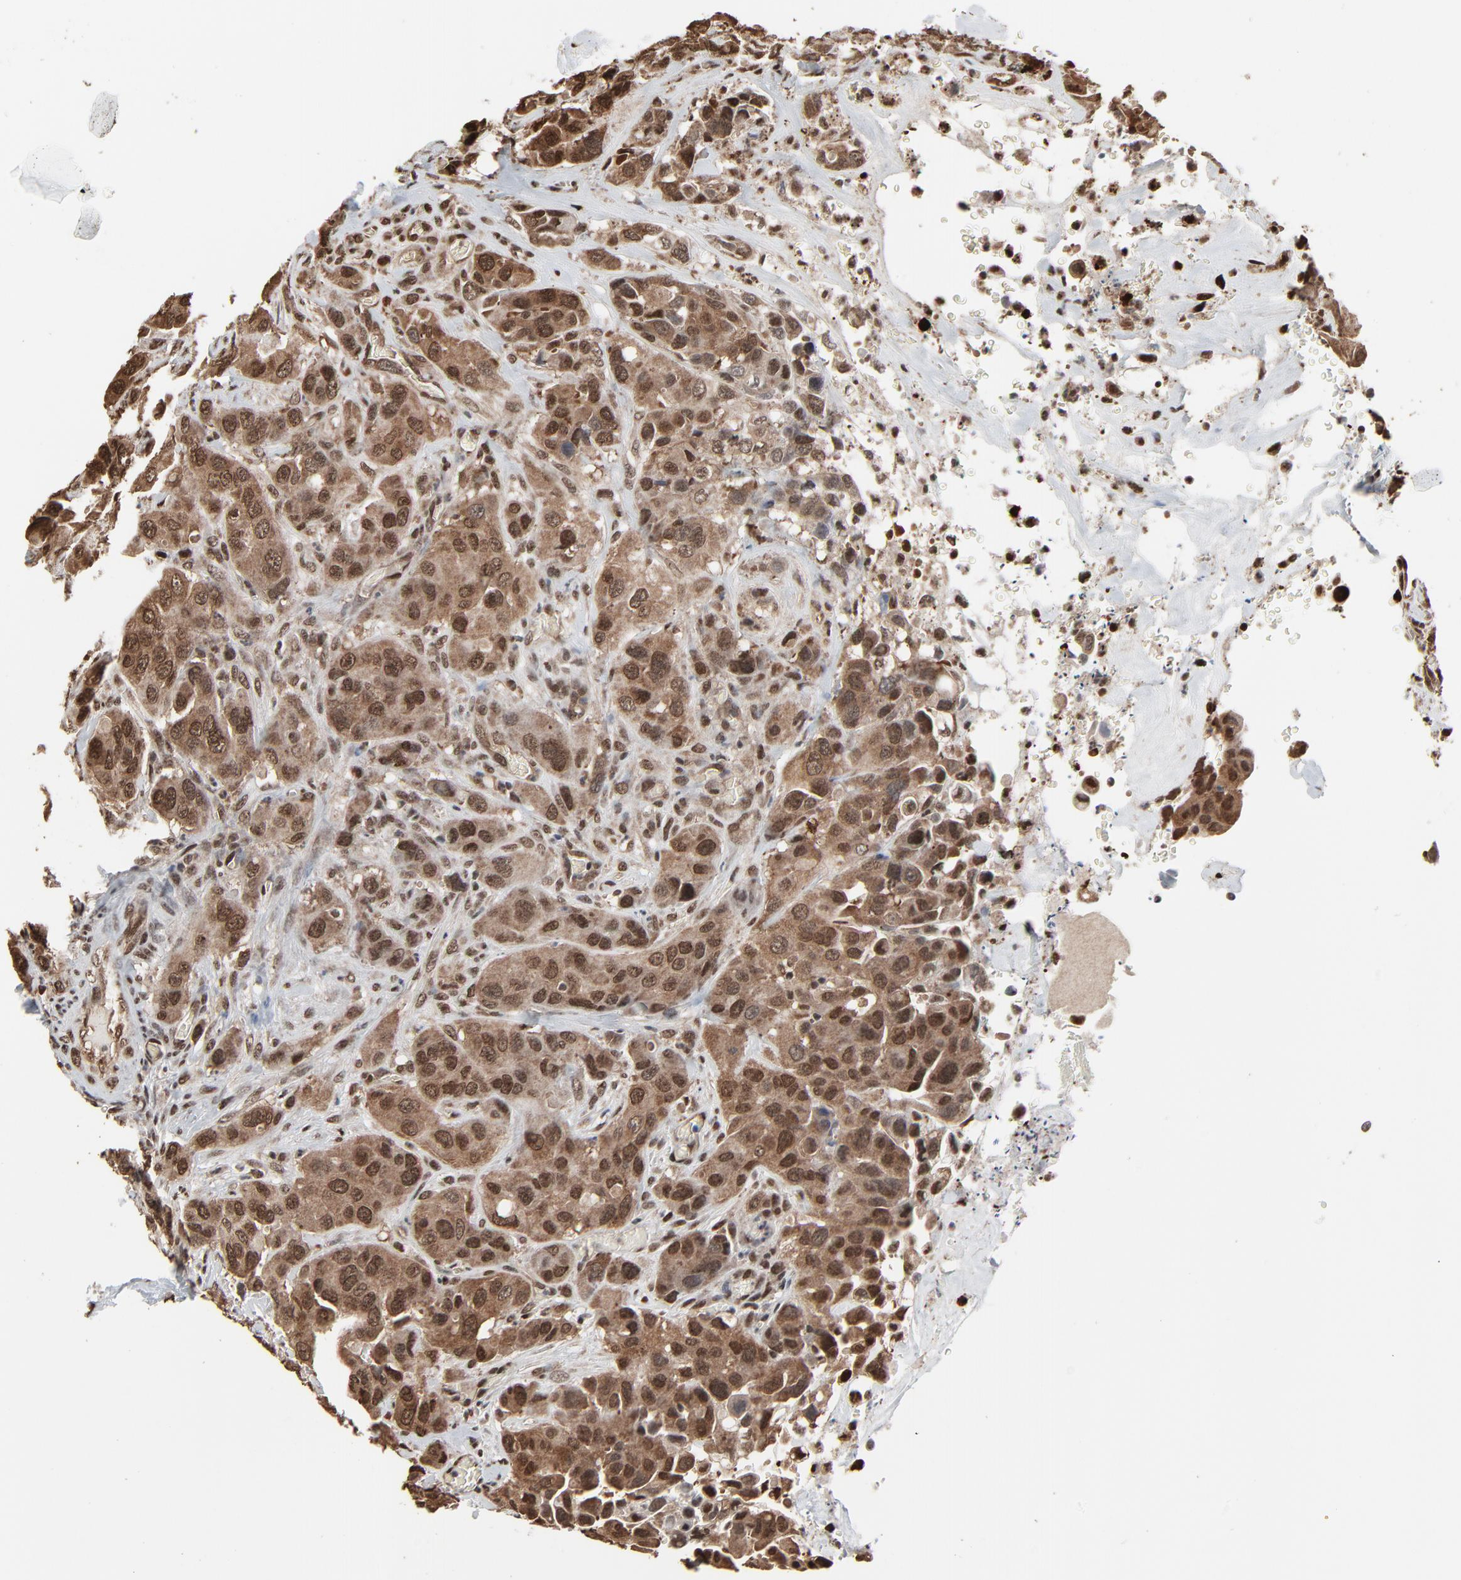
{"staining": {"intensity": "strong", "quantity": ">75%", "location": "cytoplasmic/membranous,nuclear"}, "tissue": "urothelial cancer", "cell_type": "Tumor cells", "image_type": "cancer", "snomed": [{"axis": "morphology", "description": "Urothelial carcinoma, High grade"}, {"axis": "topography", "description": "Urinary bladder"}], "caption": "Brown immunohistochemical staining in urothelial cancer demonstrates strong cytoplasmic/membranous and nuclear positivity in approximately >75% of tumor cells. The staining was performed using DAB (3,3'-diaminobenzidine), with brown indicating positive protein expression. Nuclei are stained blue with hematoxylin.", "gene": "MEIS2", "patient": {"sex": "male", "age": 73}}